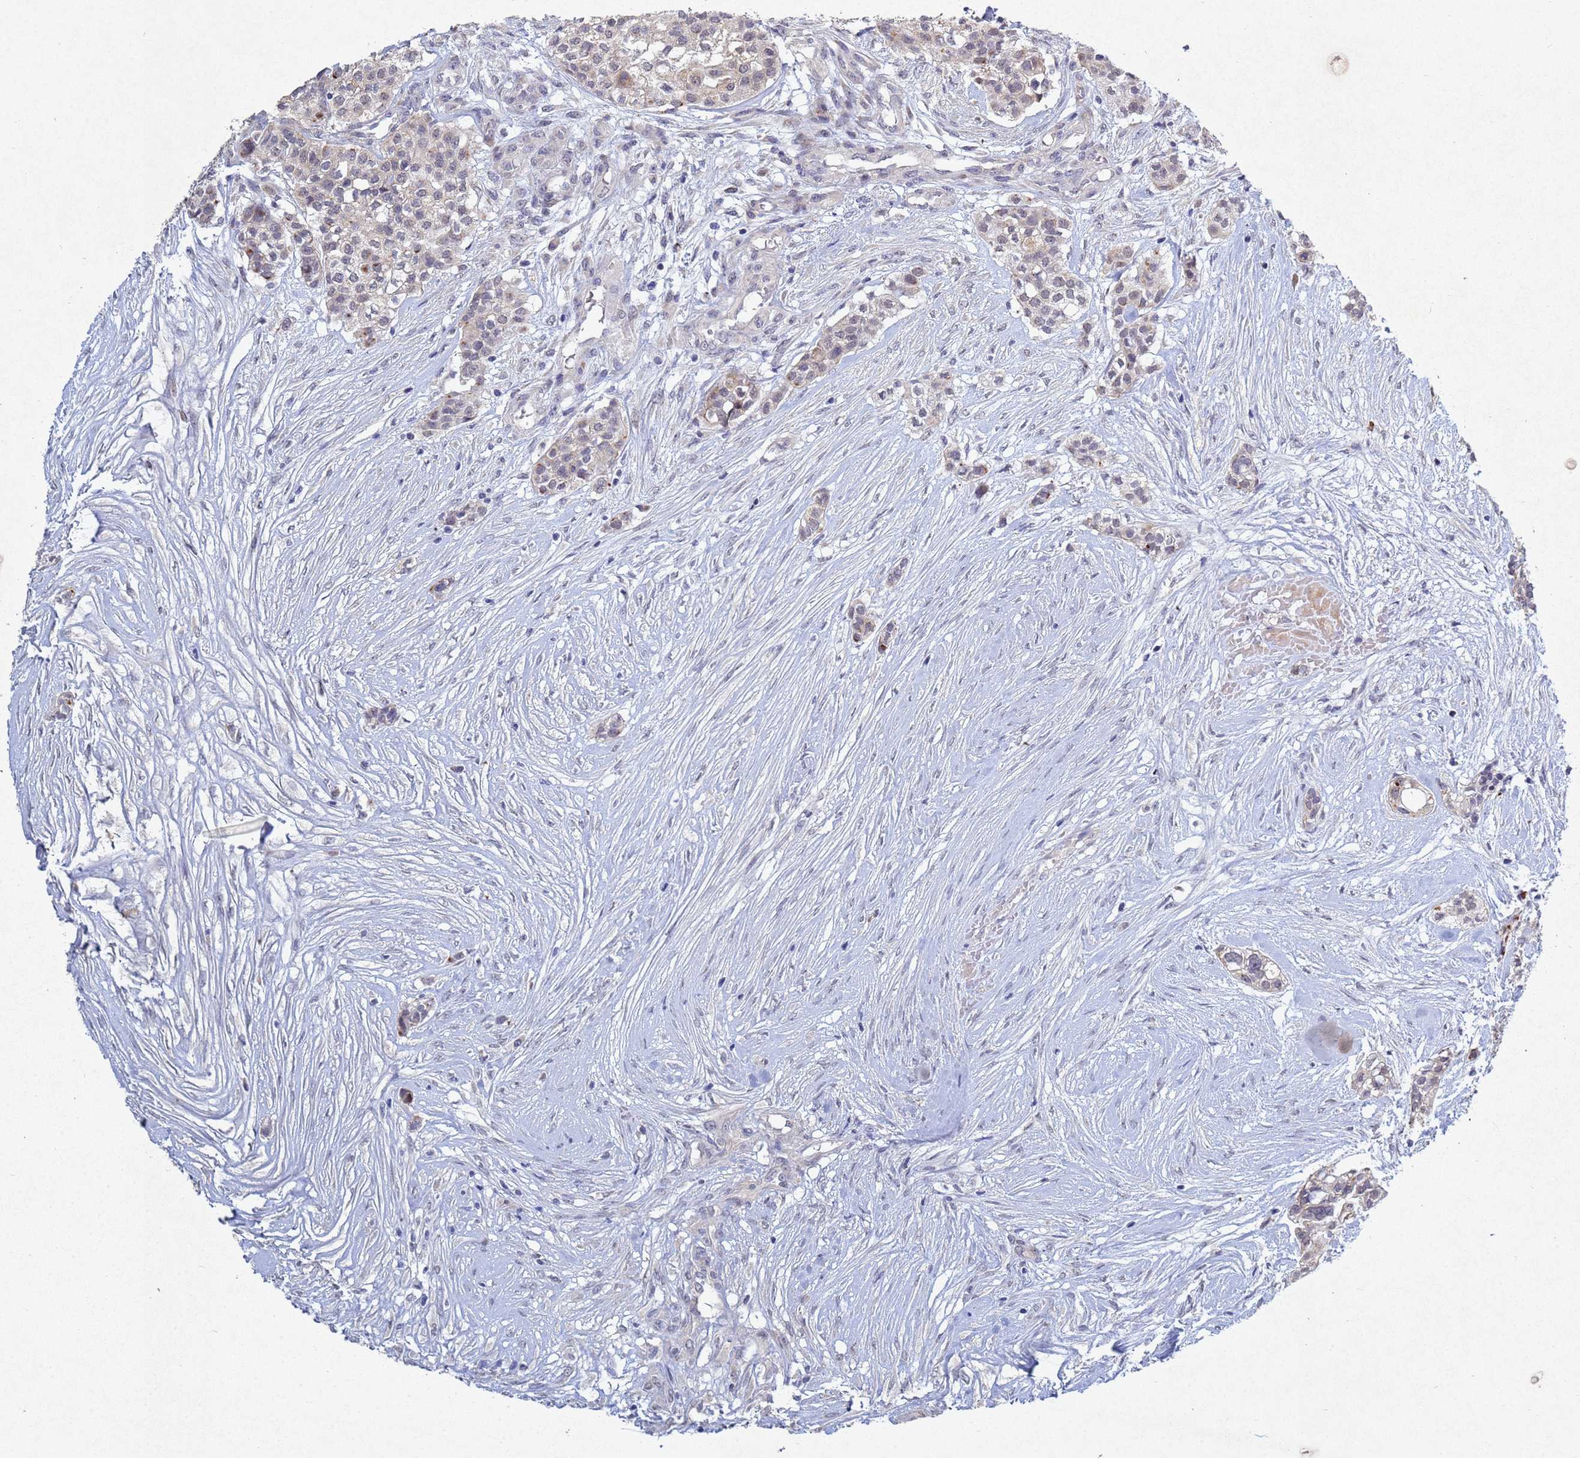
{"staining": {"intensity": "negative", "quantity": "none", "location": "none"}, "tissue": "head and neck cancer", "cell_type": "Tumor cells", "image_type": "cancer", "snomed": [{"axis": "morphology", "description": "Adenocarcinoma, NOS"}, {"axis": "topography", "description": "Head-Neck"}], "caption": "Head and neck adenocarcinoma was stained to show a protein in brown. There is no significant positivity in tumor cells. (DAB IHC with hematoxylin counter stain).", "gene": "TNPO2", "patient": {"sex": "male", "age": 81}}